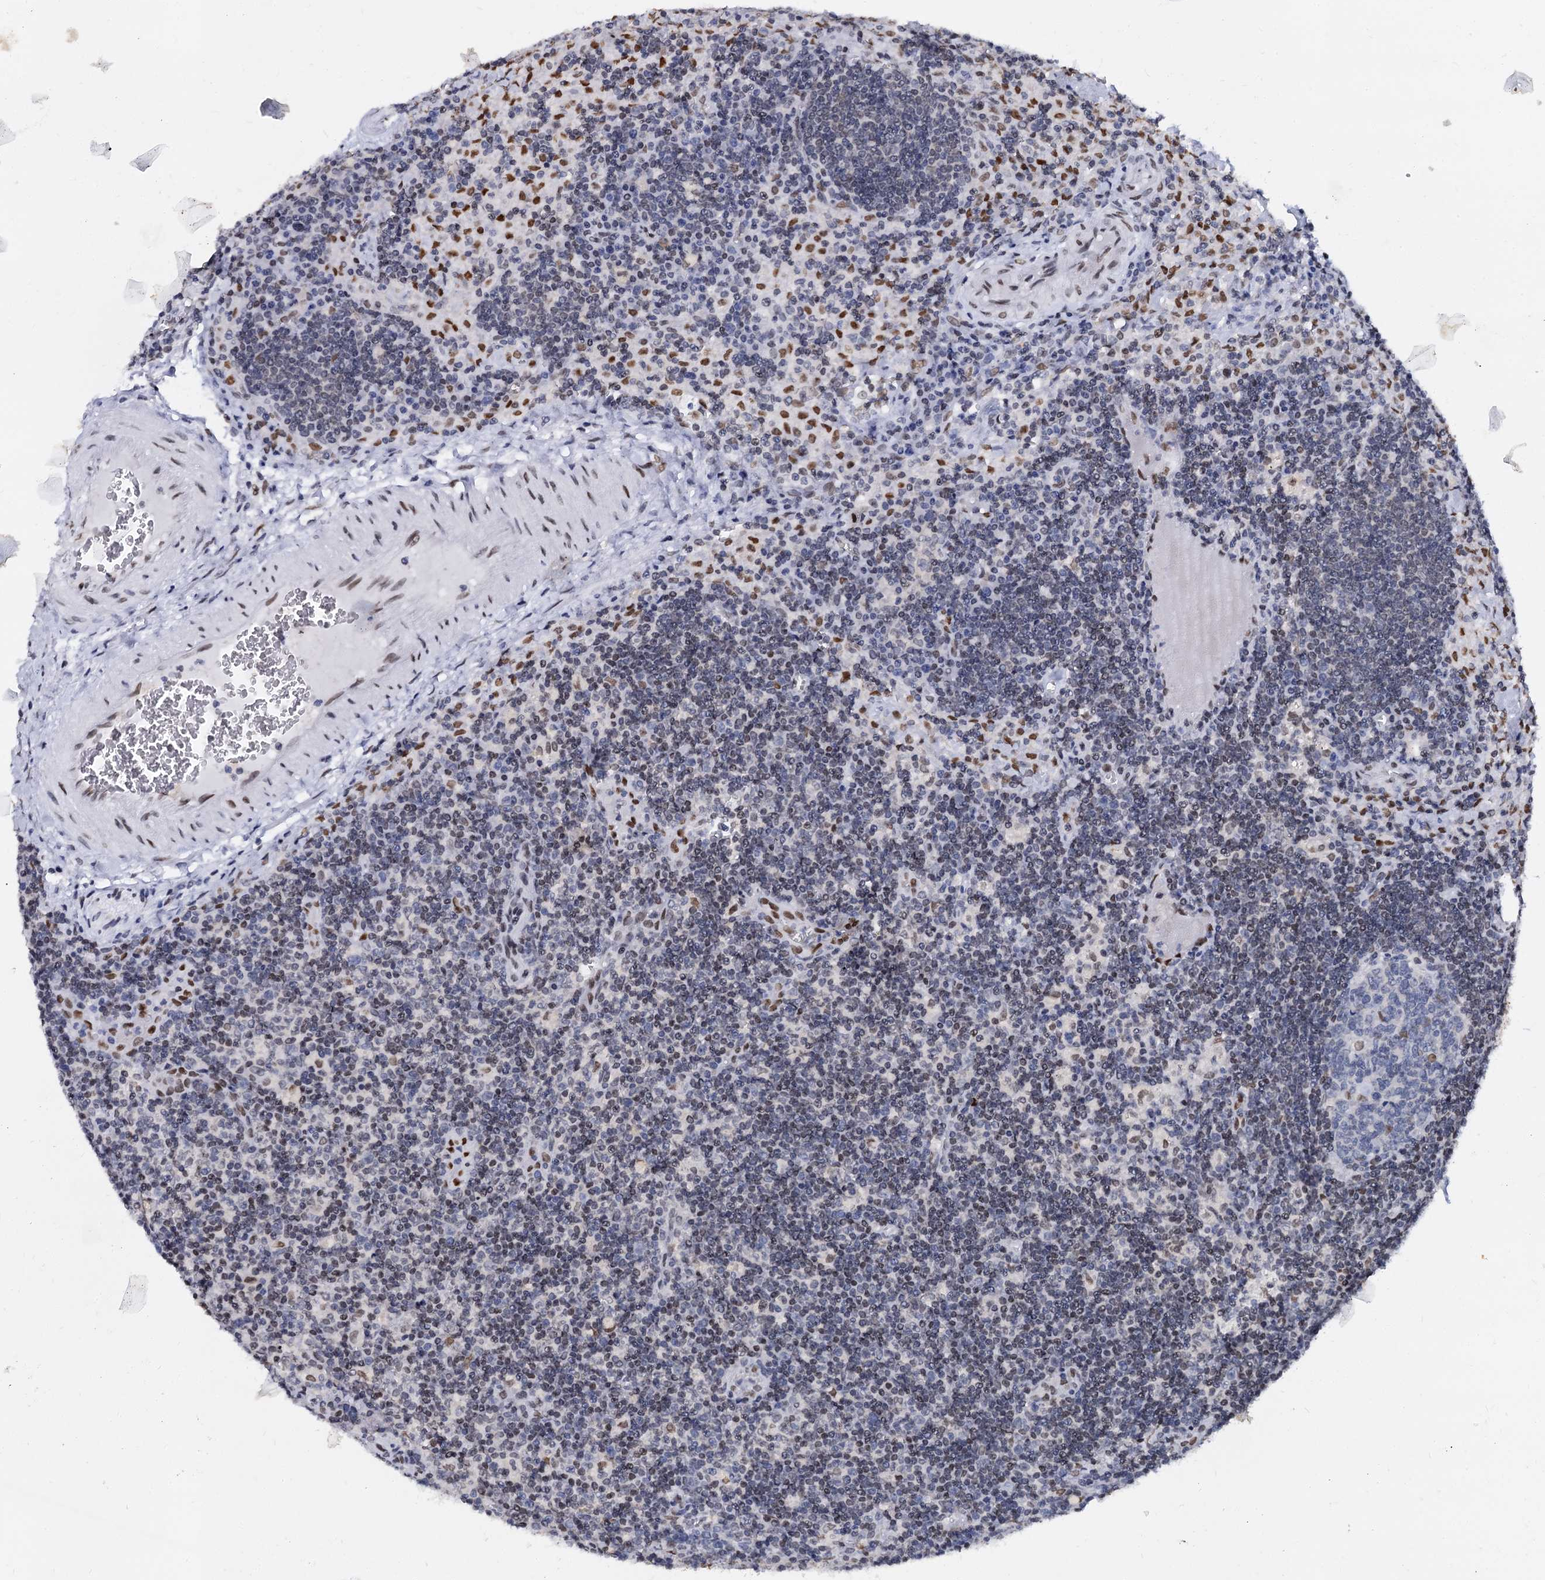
{"staining": {"intensity": "weak", "quantity": "<25%", "location": "nuclear"}, "tissue": "lymph node", "cell_type": "Germinal center cells", "image_type": "normal", "snomed": [{"axis": "morphology", "description": "Normal tissue, NOS"}, {"axis": "topography", "description": "Lymph node"}], "caption": "Immunohistochemical staining of normal human lymph node exhibits no significant staining in germinal center cells.", "gene": "CMAS", "patient": {"sex": "male", "age": 58}}